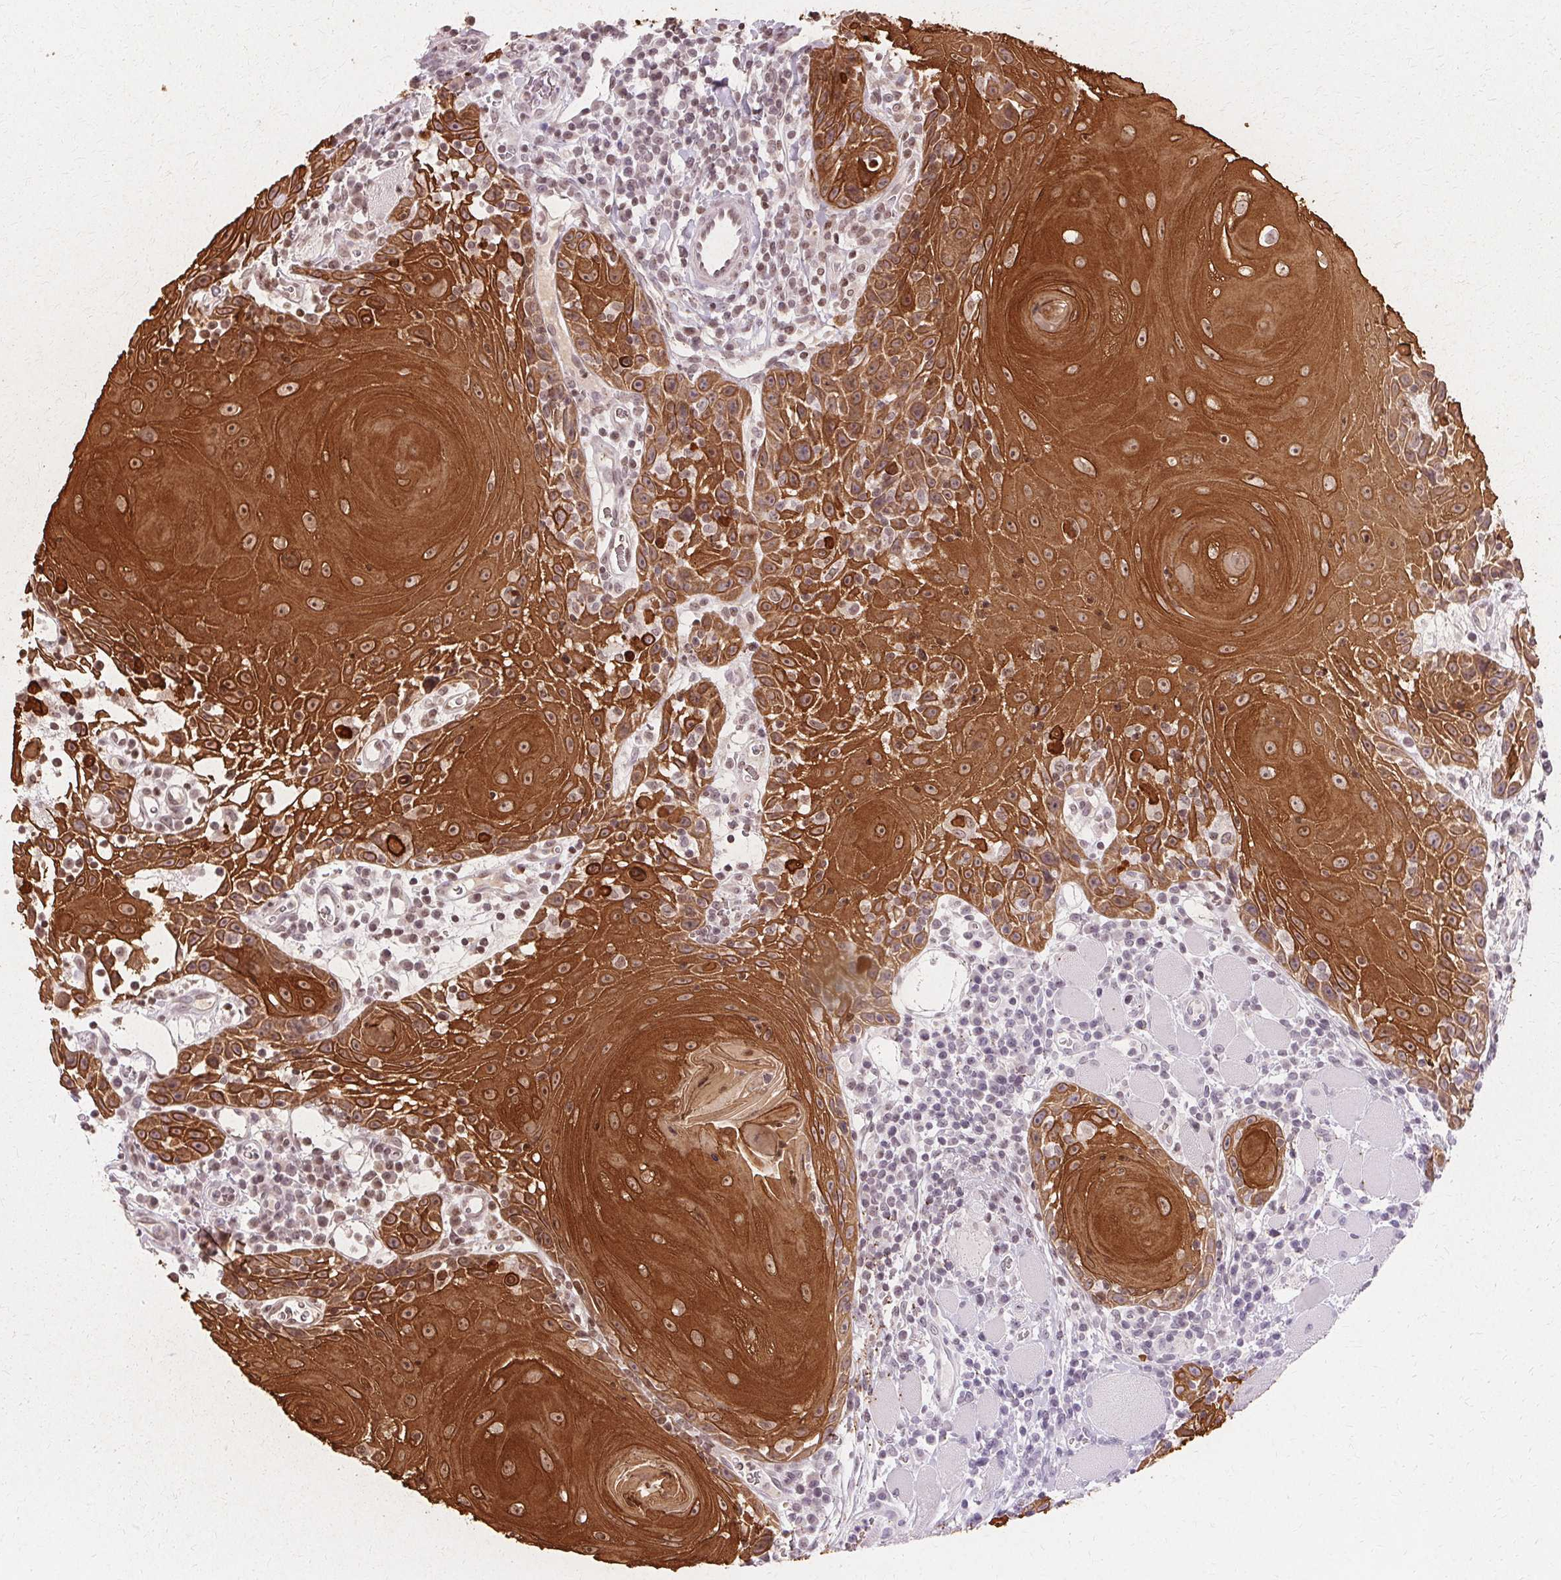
{"staining": {"intensity": "strong", "quantity": ">75%", "location": "cytoplasmic/membranous"}, "tissue": "head and neck cancer", "cell_type": "Tumor cells", "image_type": "cancer", "snomed": [{"axis": "morphology", "description": "Squamous cell carcinoma, NOS"}, {"axis": "topography", "description": "Head-Neck"}], "caption": "Immunohistochemistry (IHC) photomicrograph of neoplastic tissue: head and neck squamous cell carcinoma stained using IHC exhibits high levels of strong protein expression localized specifically in the cytoplasmic/membranous of tumor cells, appearing as a cytoplasmic/membranous brown color.", "gene": "KRT6C", "patient": {"sex": "male", "age": 52}}